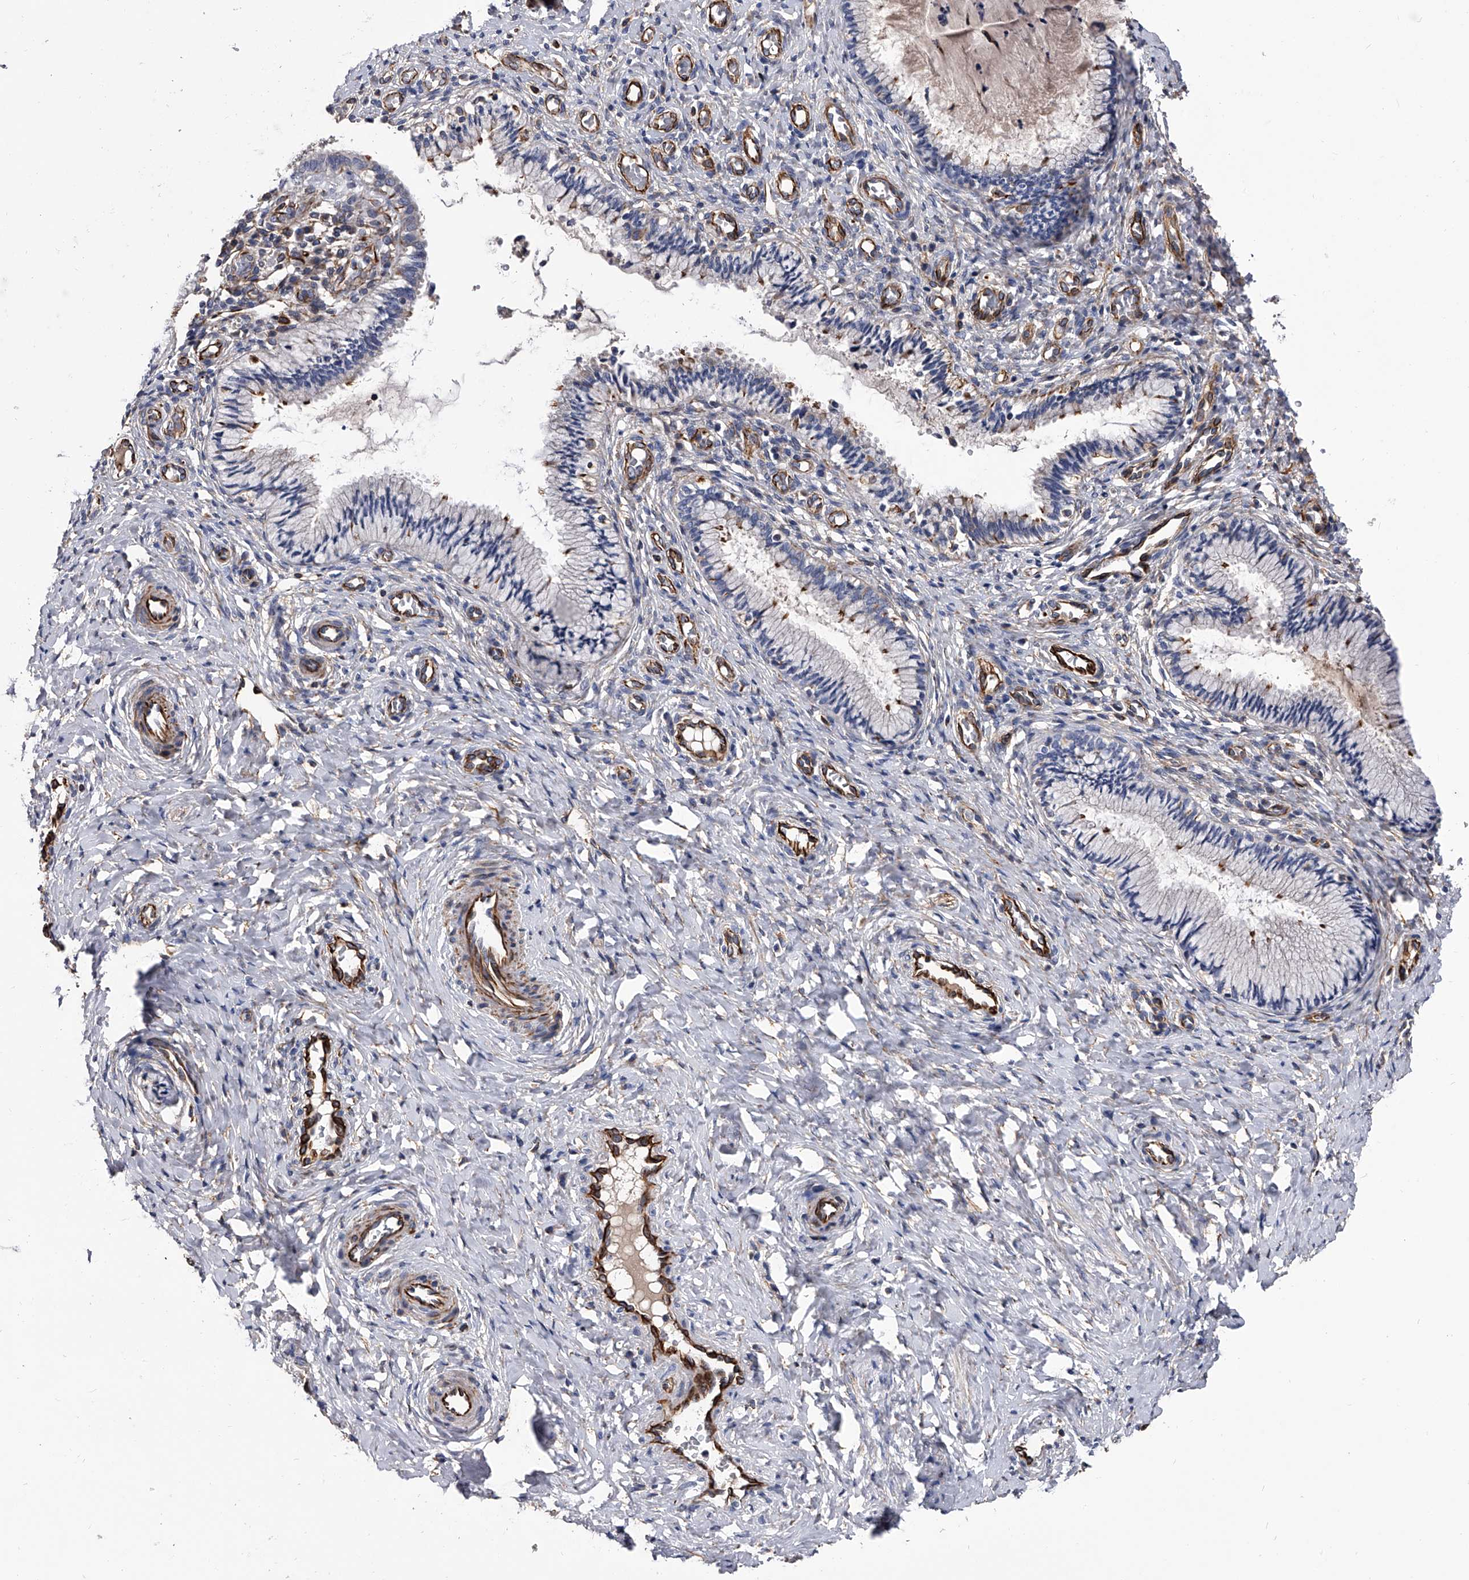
{"staining": {"intensity": "moderate", "quantity": "<25%", "location": "cytoplasmic/membranous"}, "tissue": "cervix", "cell_type": "Glandular cells", "image_type": "normal", "snomed": [{"axis": "morphology", "description": "Normal tissue, NOS"}, {"axis": "topography", "description": "Cervix"}], "caption": "Approximately <25% of glandular cells in unremarkable cervix display moderate cytoplasmic/membranous protein staining as visualized by brown immunohistochemical staining.", "gene": "EFCAB7", "patient": {"sex": "female", "age": 27}}